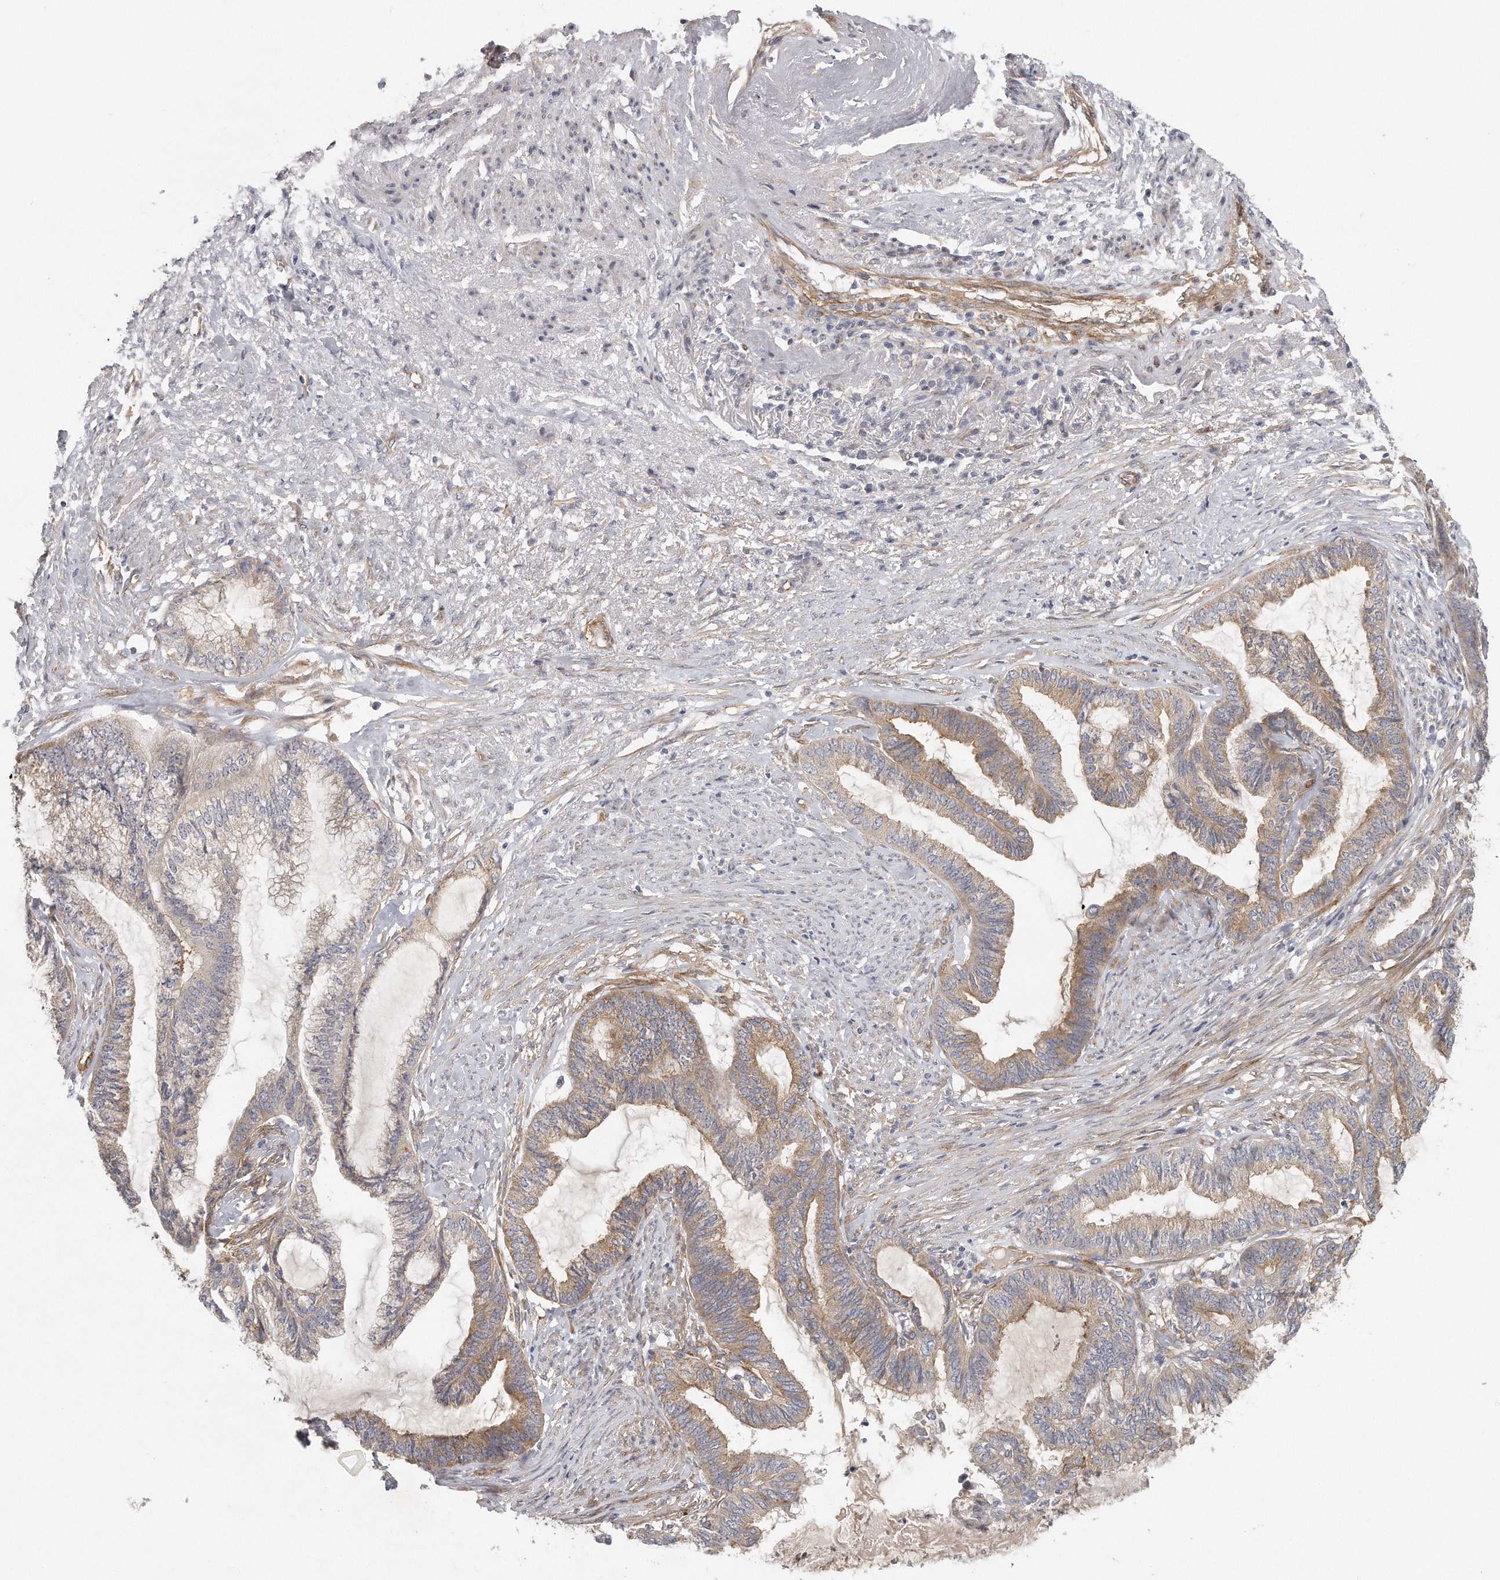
{"staining": {"intensity": "moderate", "quantity": ">75%", "location": "cytoplasmic/membranous"}, "tissue": "endometrial cancer", "cell_type": "Tumor cells", "image_type": "cancer", "snomed": [{"axis": "morphology", "description": "Adenocarcinoma, NOS"}, {"axis": "topography", "description": "Endometrium"}], "caption": "Protein expression analysis of human endometrial adenocarcinoma reveals moderate cytoplasmic/membranous expression in about >75% of tumor cells. (DAB = brown stain, brightfield microscopy at high magnification).", "gene": "MTERF4", "patient": {"sex": "female", "age": 86}}